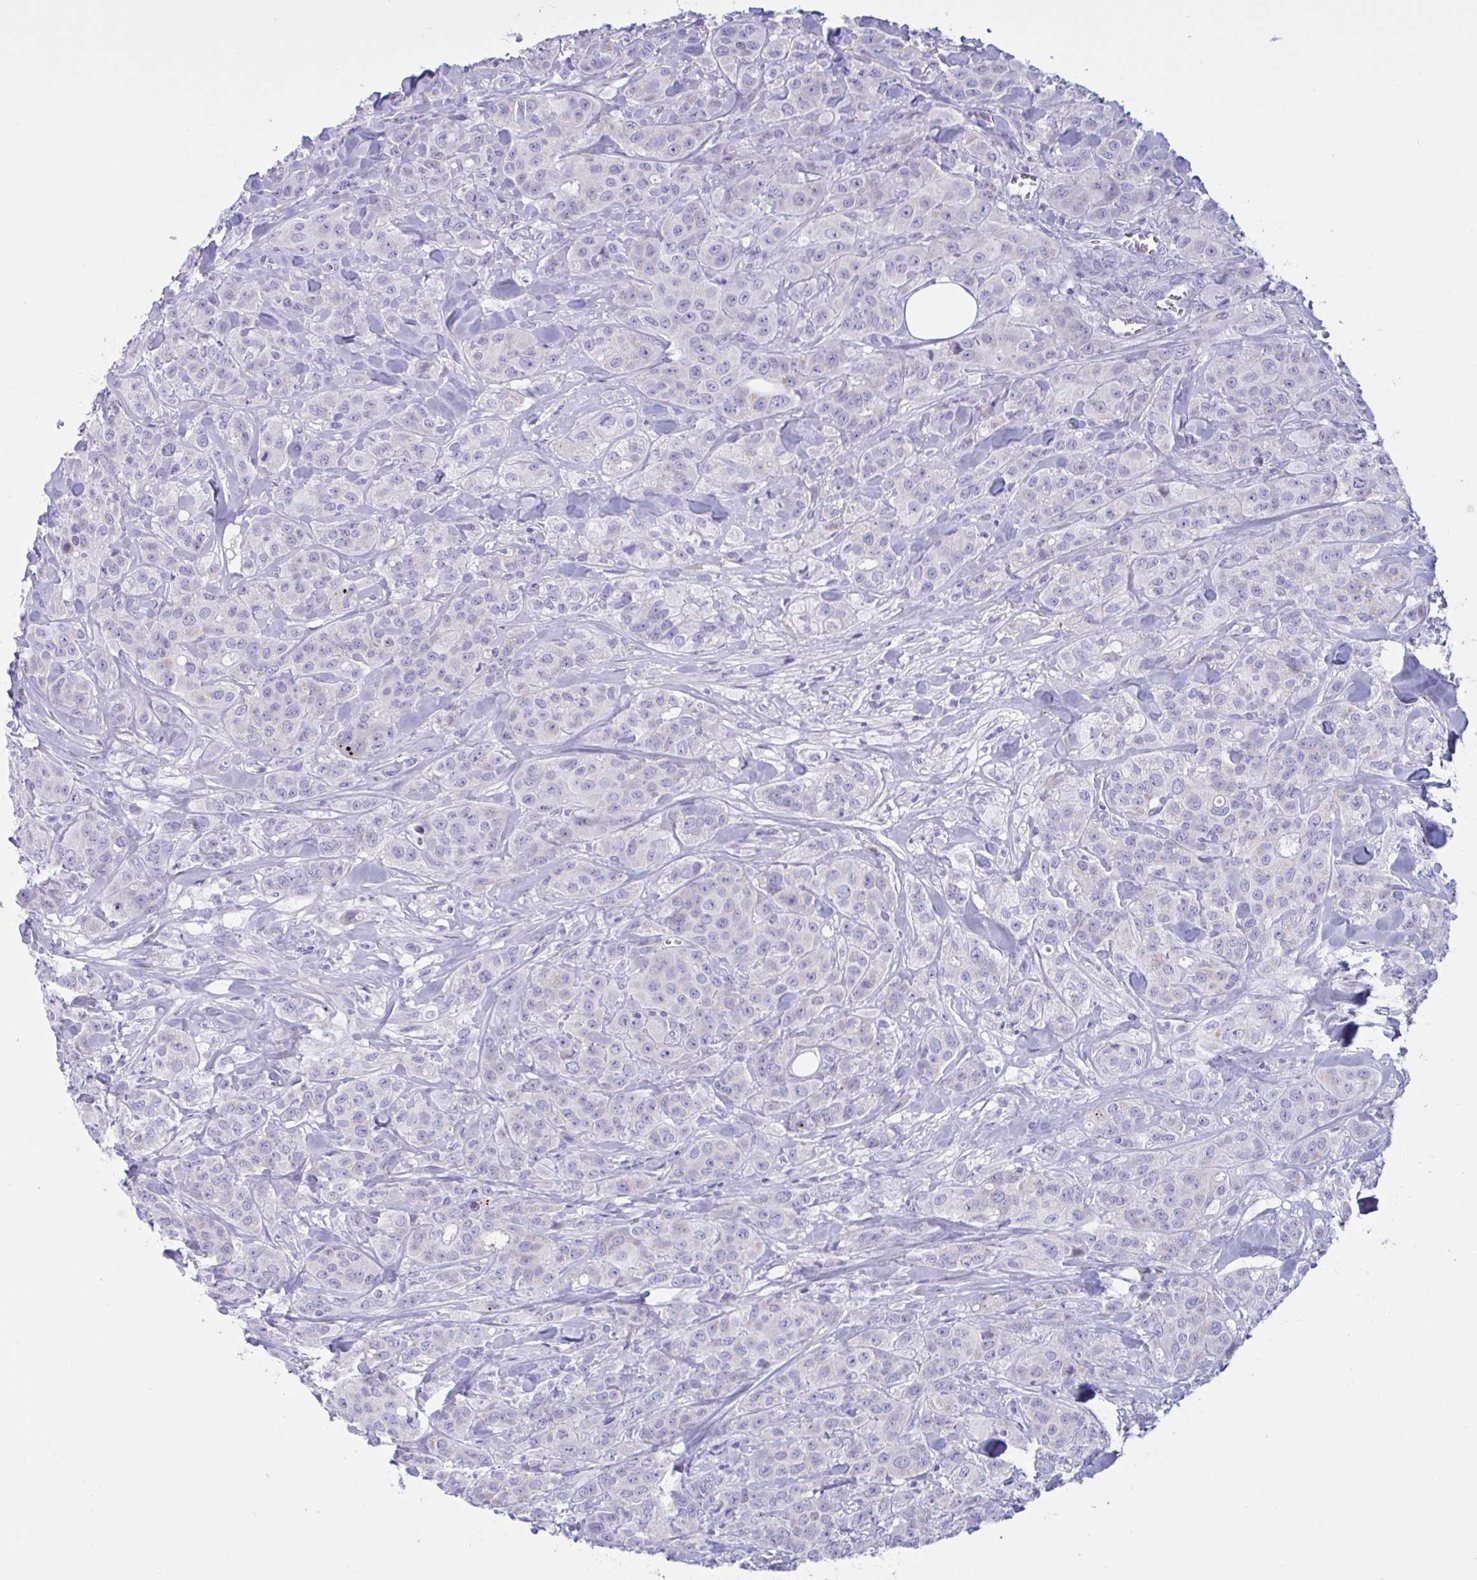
{"staining": {"intensity": "negative", "quantity": "none", "location": "none"}, "tissue": "breast cancer", "cell_type": "Tumor cells", "image_type": "cancer", "snomed": [{"axis": "morphology", "description": "Normal tissue, NOS"}, {"axis": "morphology", "description": "Duct carcinoma"}, {"axis": "topography", "description": "Breast"}], "caption": "Immunohistochemistry (IHC) of infiltrating ductal carcinoma (breast) displays no expression in tumor cells. (DAB (3,3'-diaminobenzidine) IHC visualized using brightfield microscopy, high magnification).", "gene": "OXLD1", "patient": {"sex": "female", "age": 43}}